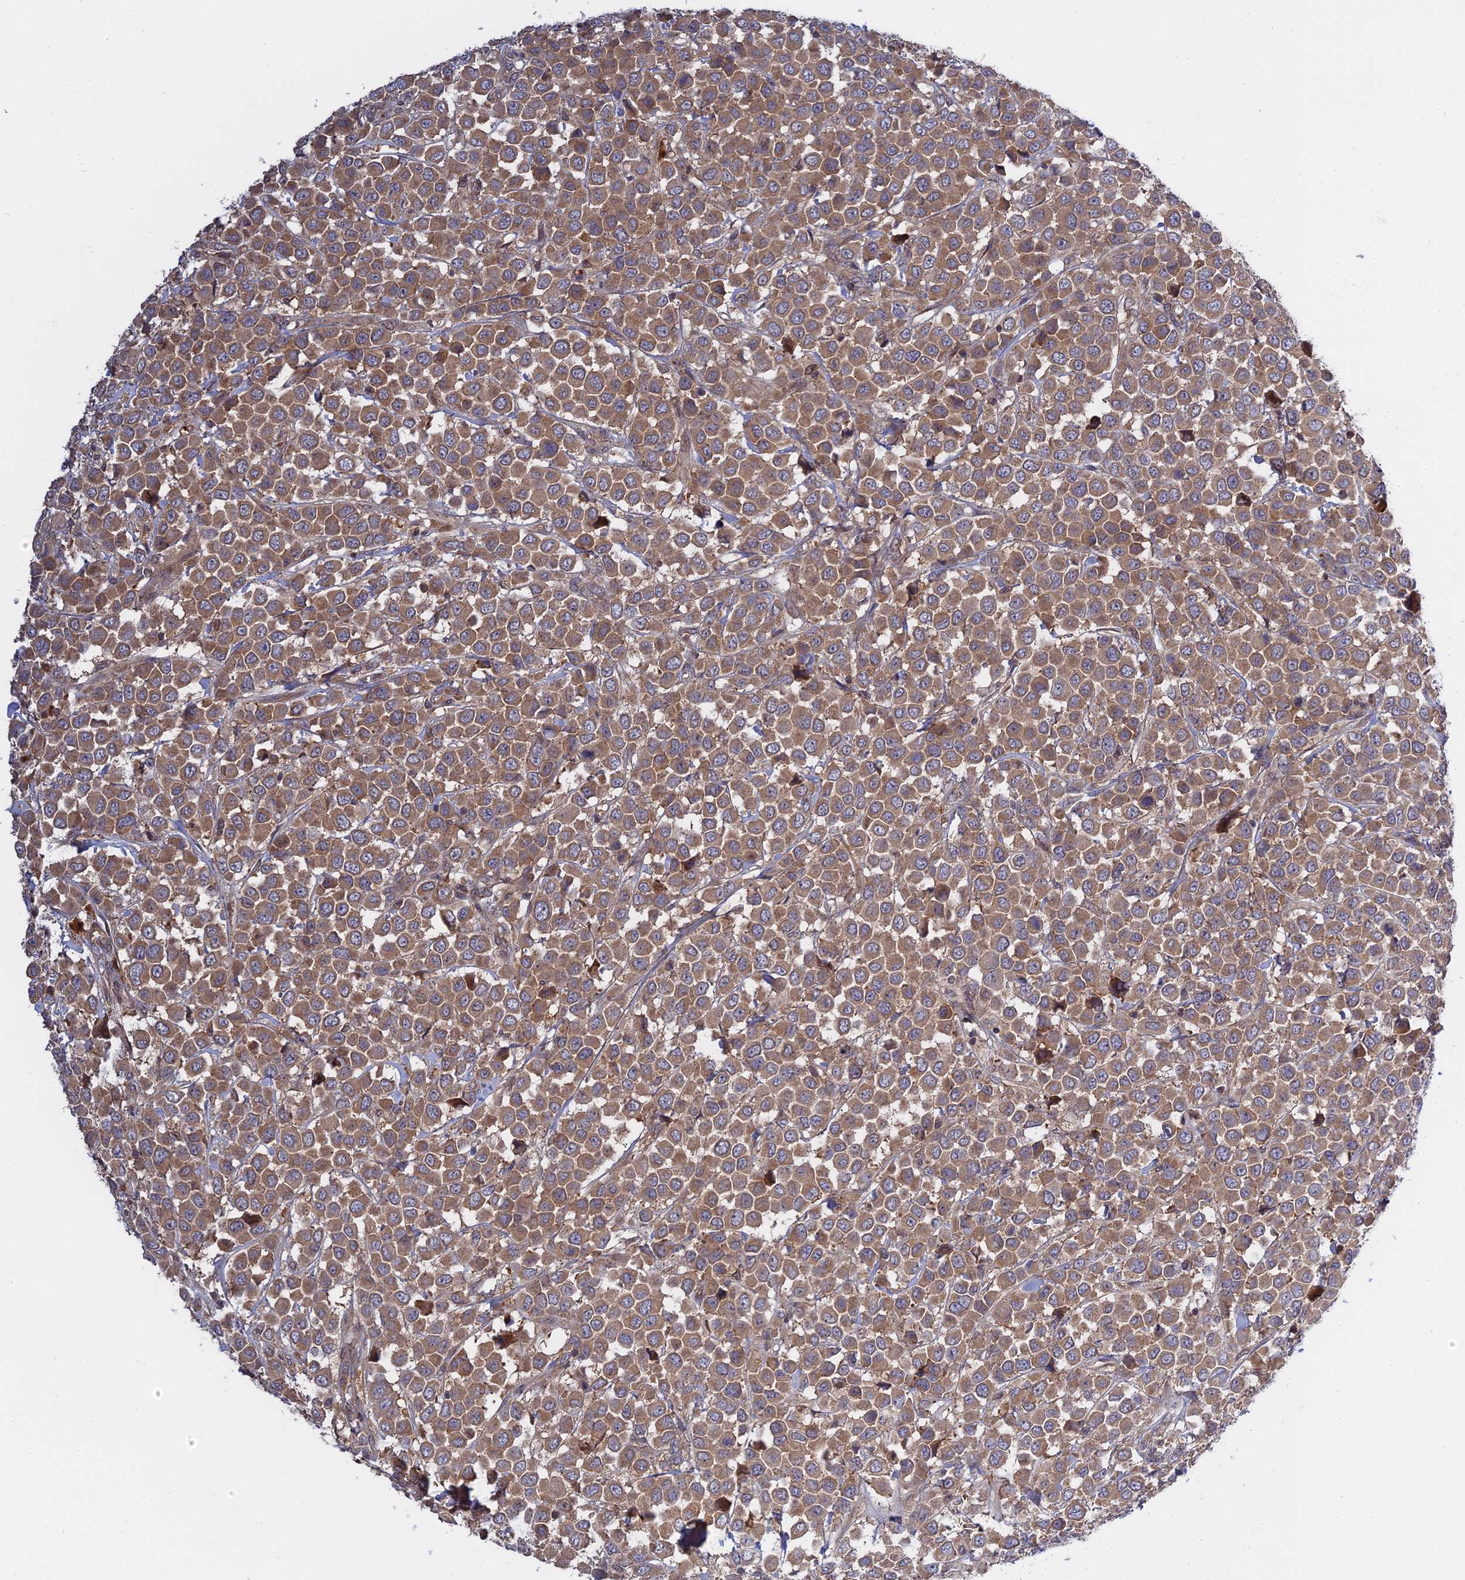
{"staining": {"intensity": "moderate", "quantity": ">75%", "location": "cytoplasmic/membranous"}, "tissue": "breast cancer", "cell_type": "Tumor cells", "image_type": "cancer", "snomed": [{"axis": "morphology", "description": "Duct carcinoma"}, {"axis": "topography", "description": "Breast"}], "caption": "Moderate cytoplasmic/membranous protein positivity is present in about >75% of tumor cells in breast cancer.", "gene": "IL21R", "patient": {"sex": "female", "age": 61}}